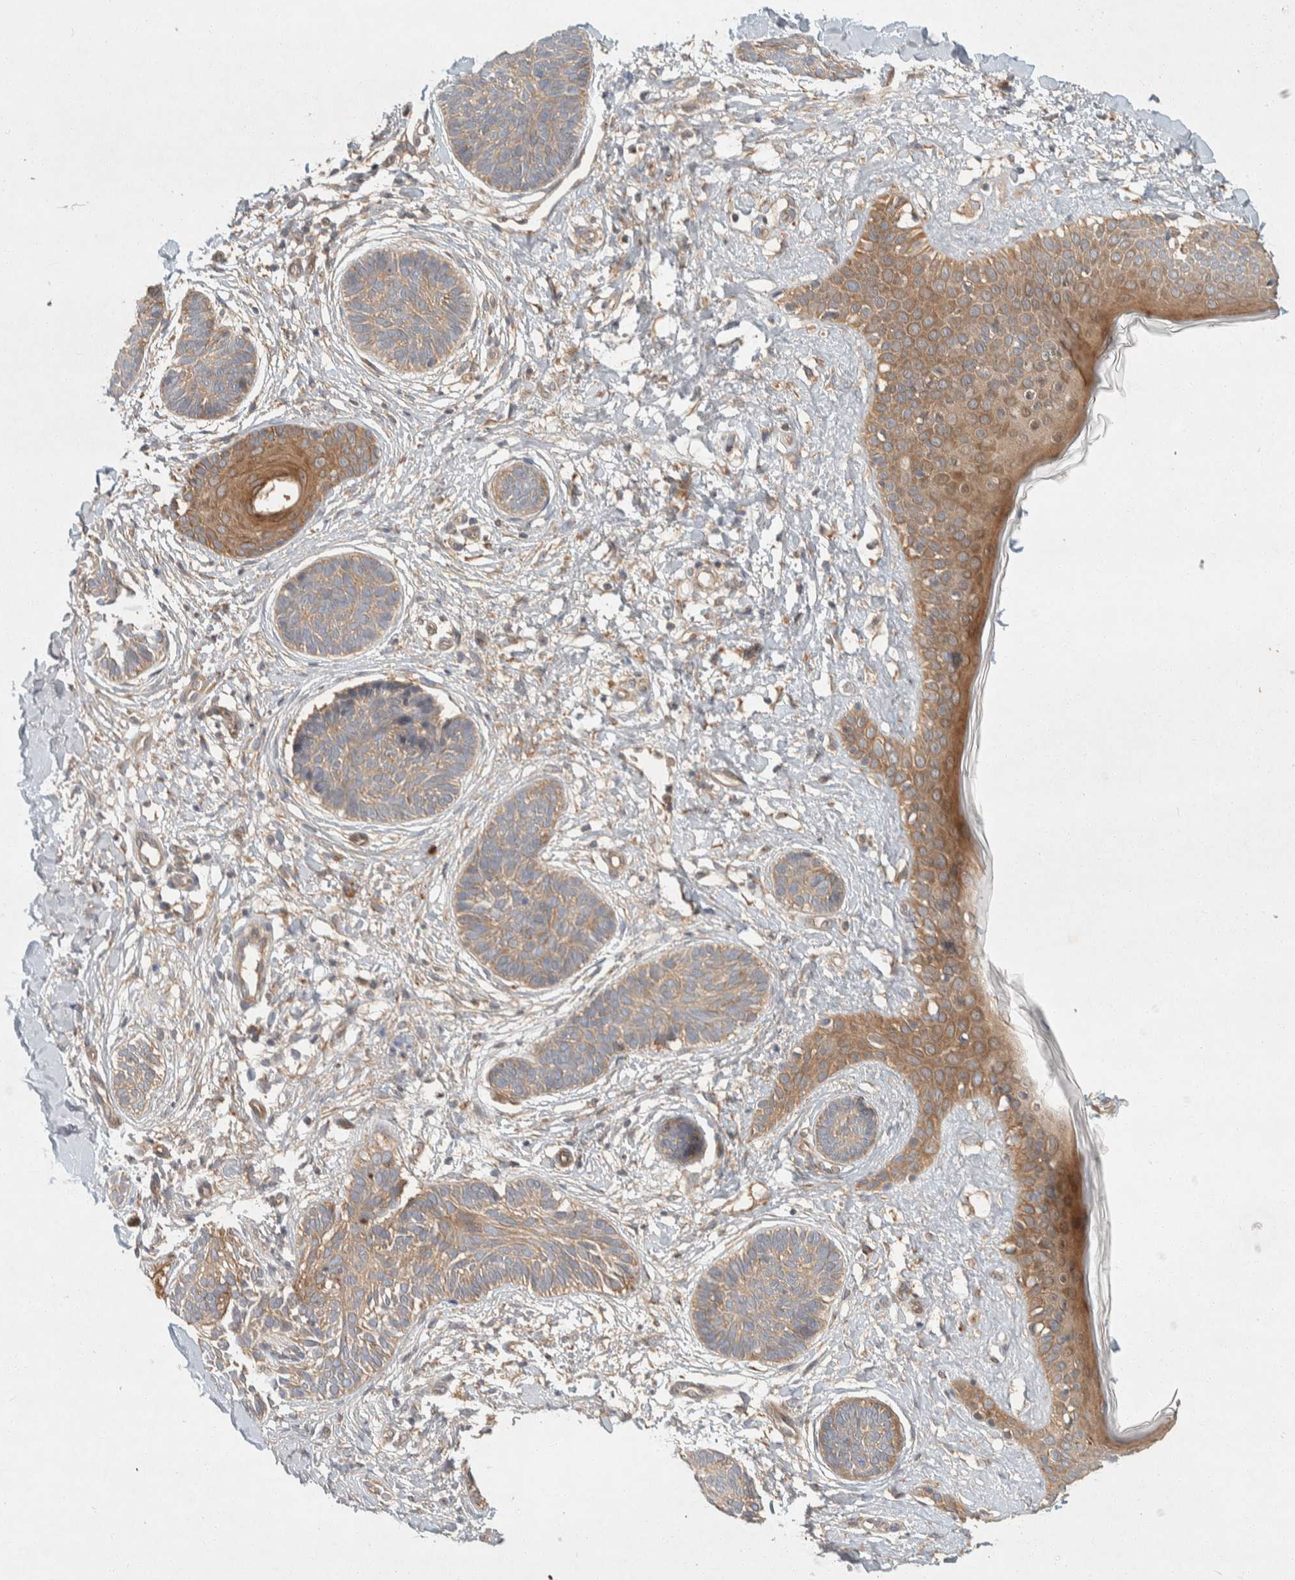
{"staining": {"intensity": "moderate", "quantity": "25%-75%", "location": "cytoplasmic/membranous"}, "tissue": "skin cancer", "cell_type": "Tumor cells", "image_type": "cancer", "snomed": [{"axis": "morphology", "description": "Normal tissue, NOS"}, {"axis": "morphology", "description": "Basal cell carcinoma"}, {"axis": "topography", "description": "Skin"}], "caption": "Moderate cytoplasmic/membranous protein expression is seen in about 25%-75% of tumor cells in basal cell carcinoma (skin).", "gene": "PXK", "patient": {"sex": "male", "age": 63}}